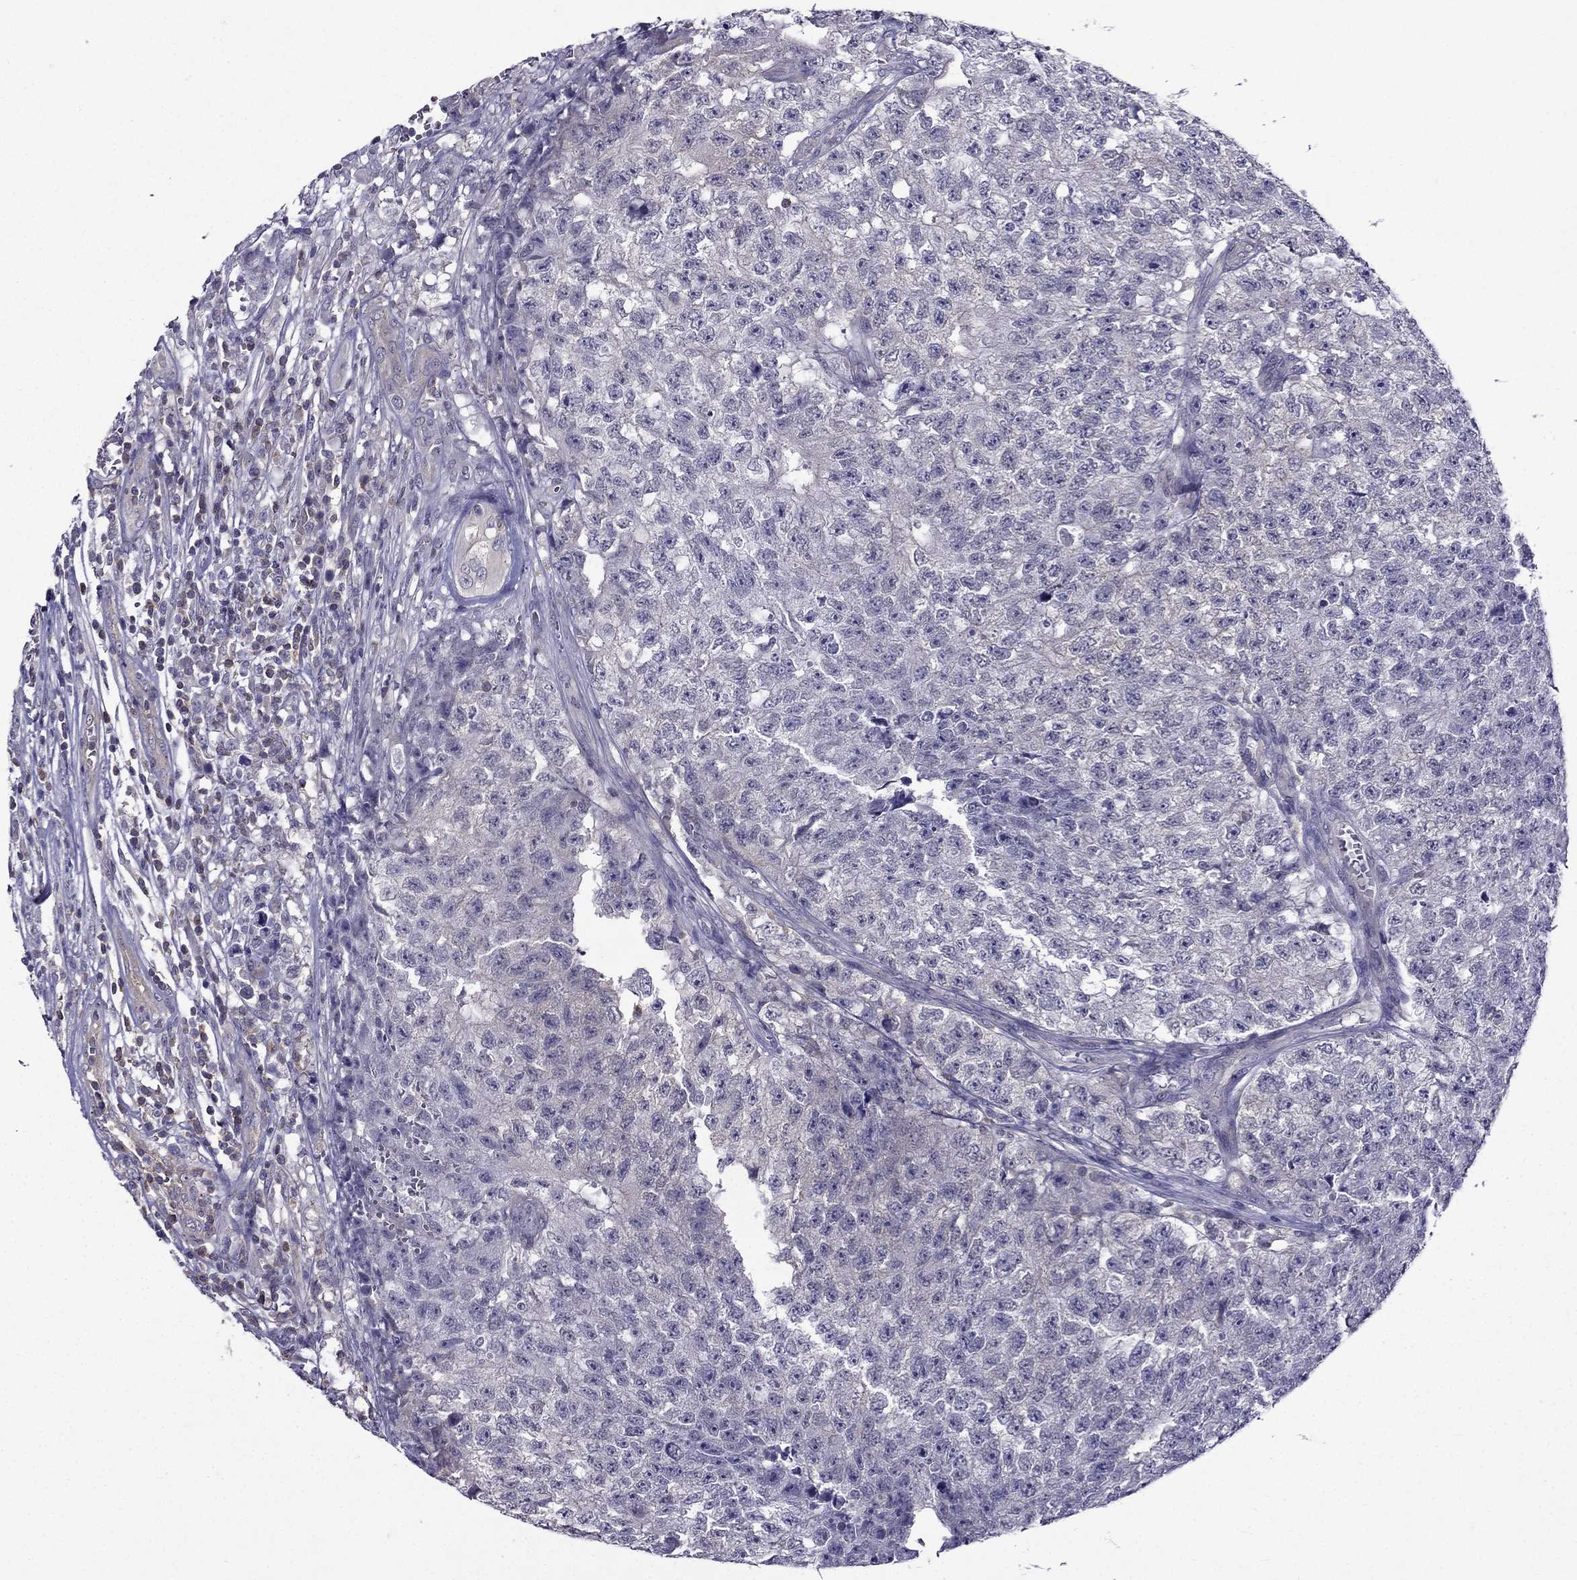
{"staining": {"intensity": "negative", "quantity": "none", "location": "none"}, "tissue": "testis cancer", "cell_type": "Tumor cells", "image_type": "cancer", "snomed": [{"axis": "morphology", "description": "Seminoma, NOS"}, {"axis": "morphology", "description": "Carcinoma, Embryonal, NOS"}, {"axis": "topography", "description": "Testis"}], "caption": "Histopathology image shows no protein staining in tumor cells of seminoma (testis) tissue. Nuclei are stained in blue.", "gene": "AAK1", "patient": {"sex": "male", "age": 22}}